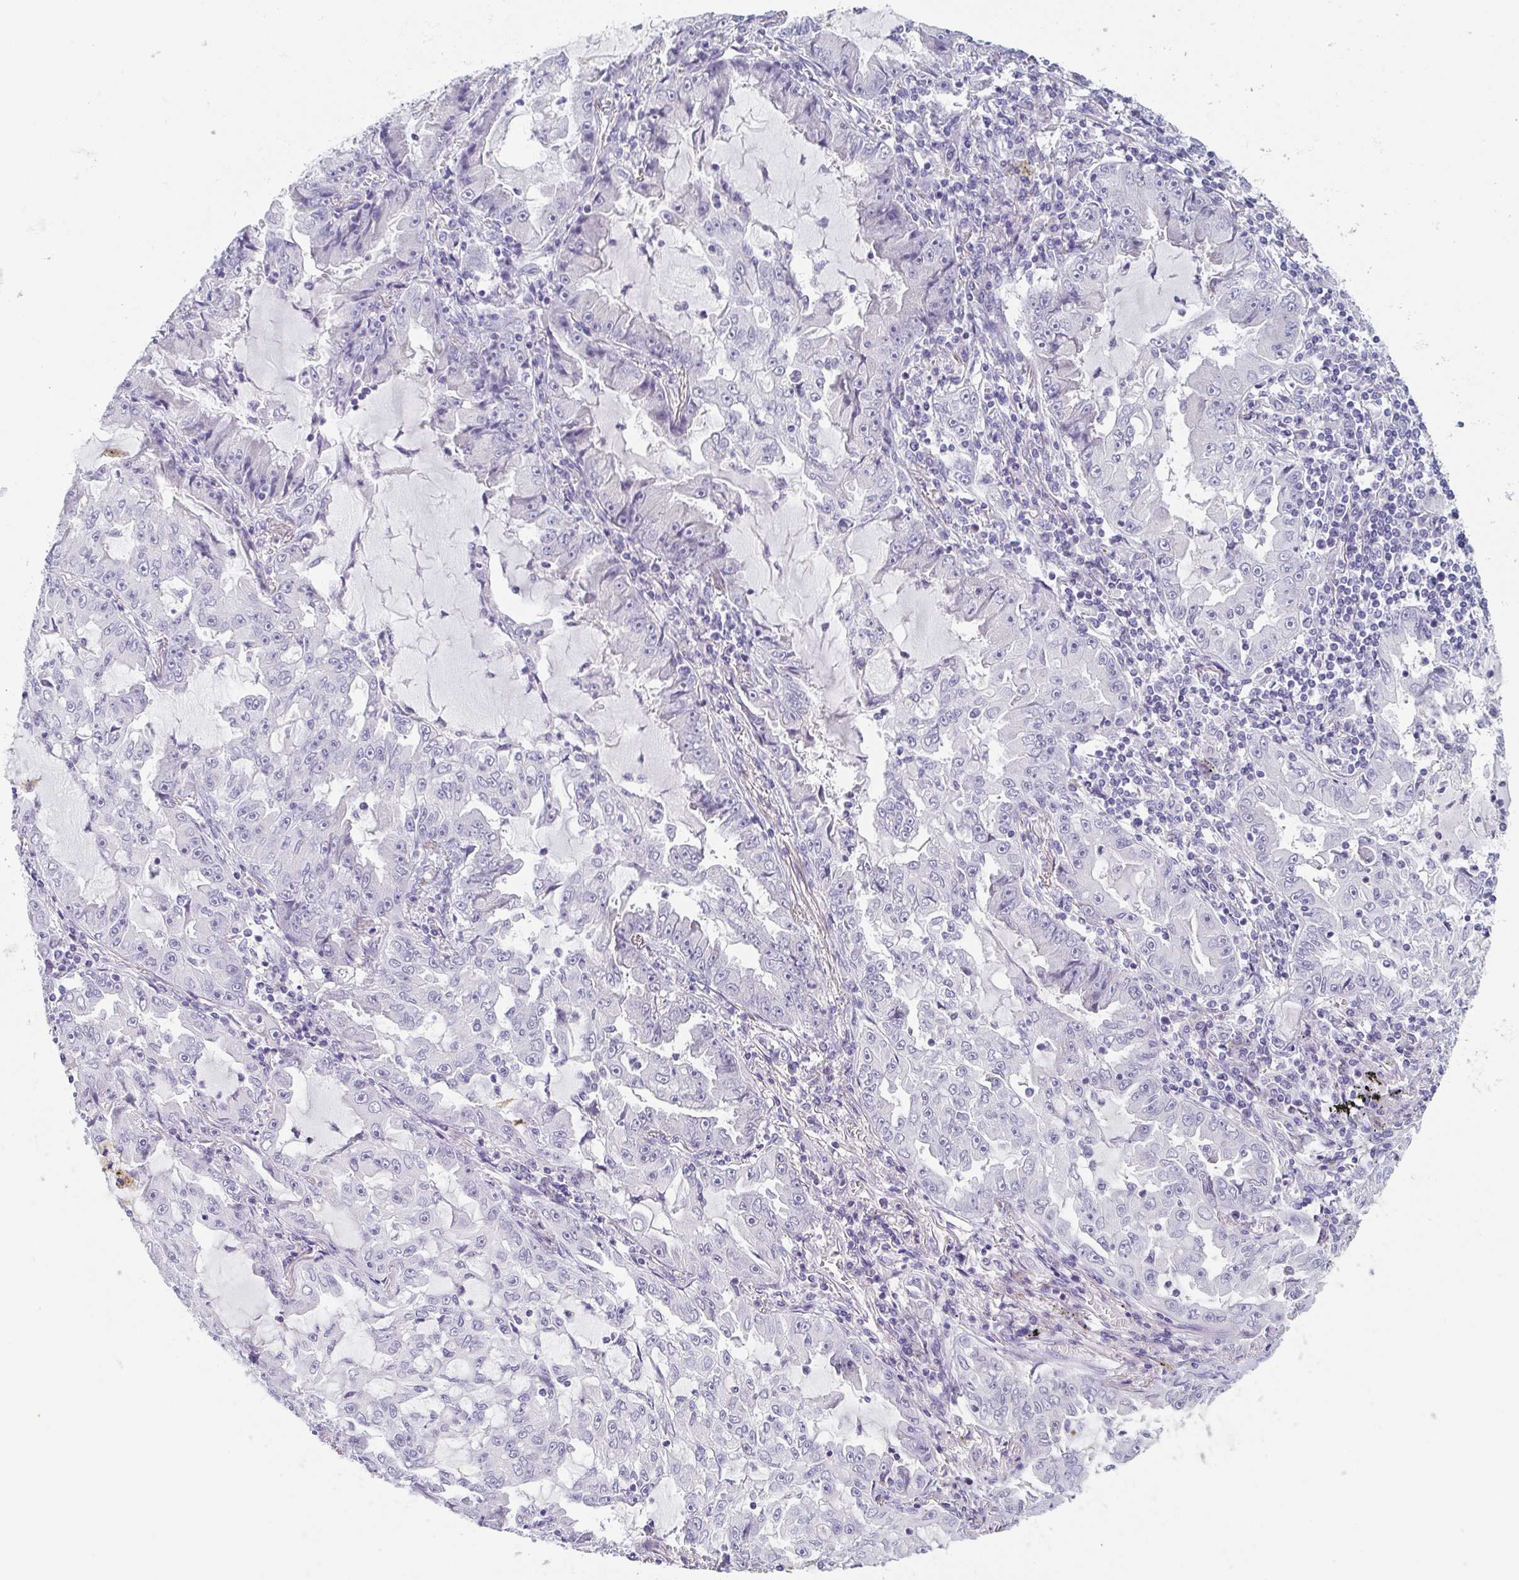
{"staining": {"intensity": "negative", "quantity": "none", "location": "none"}, "tissue": "lung cancer", "cell_type": "Tumor cells", "image_type": "cancer", "snomed": [{"axis": "morphology", "description": "Adenocarcinoma, NOS"}, {"axis": "topography", "description": "Lung"}], "caption": "This is an immunohistochemistry image of human lung cancer (adenocarcinoma). There is no positivity in tumor cells.", "gene": "ITLN1", "patient": {"sex": "female", "age": 52}}